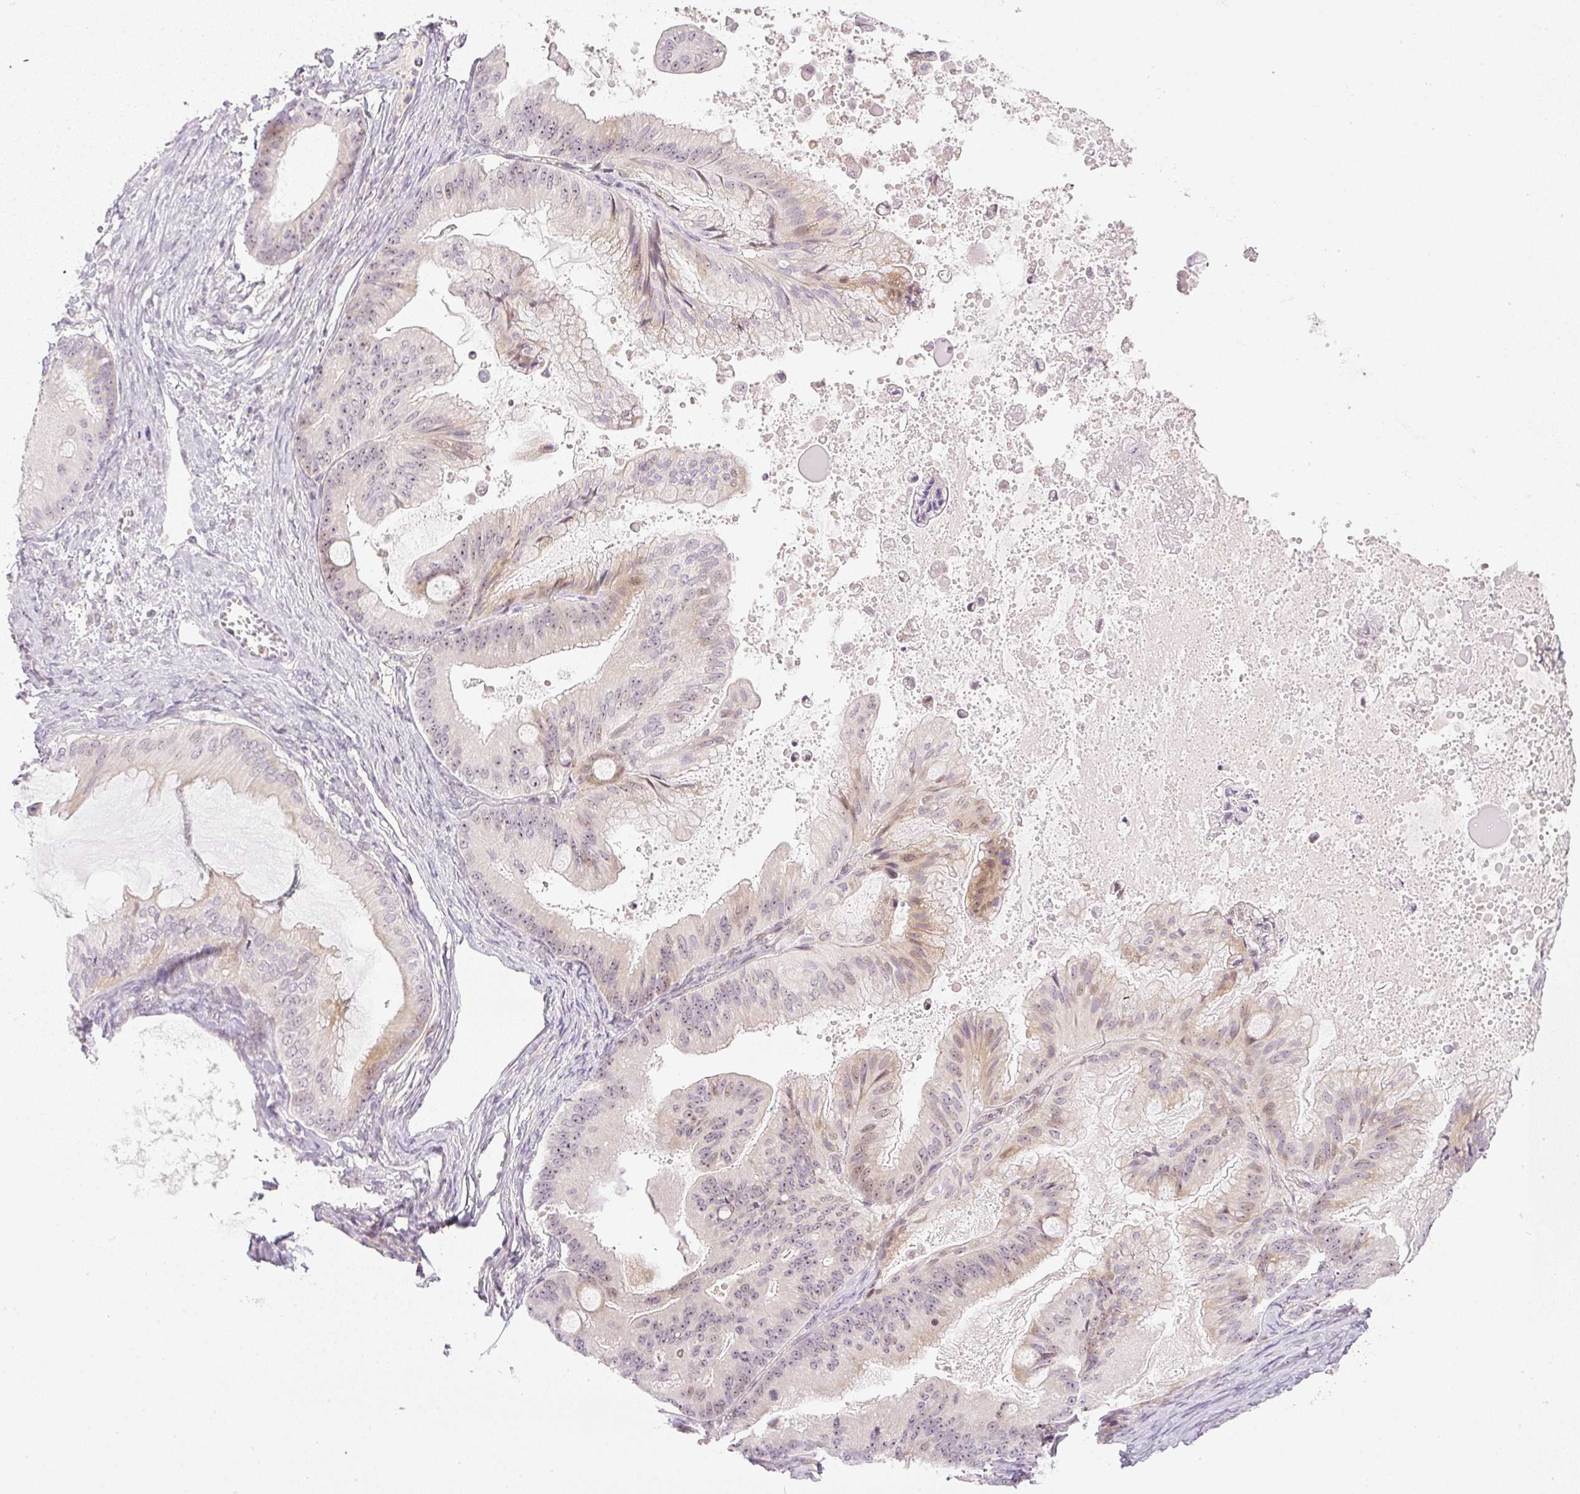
{"staining": {"intensity": "weak", "quantity": "25%-75%", "location": "cytoplasmic/membranous,nuclear"}, "tissue": "ovarian cancer", "cell_type": "Tumor cells", "image_type": "cancer", "snomed": [{"axis": "morphology", "description": "Cystadenocarcinoma, mucinous, NOS"}, {"axis": "topography", "description": "Ovary"}], "caption": "Immunohistochemistry of human ovarian mucinous cystadenocarcinoma displays low levels of weak cytoplasmic/membranous and nuclear expression in approximately 25%-75% of tumor cells. (Brightfield microscopy of DAB IHC at high magnification).", "gene": "AAR2", "patient": {"sex": "female", "age": 71}}